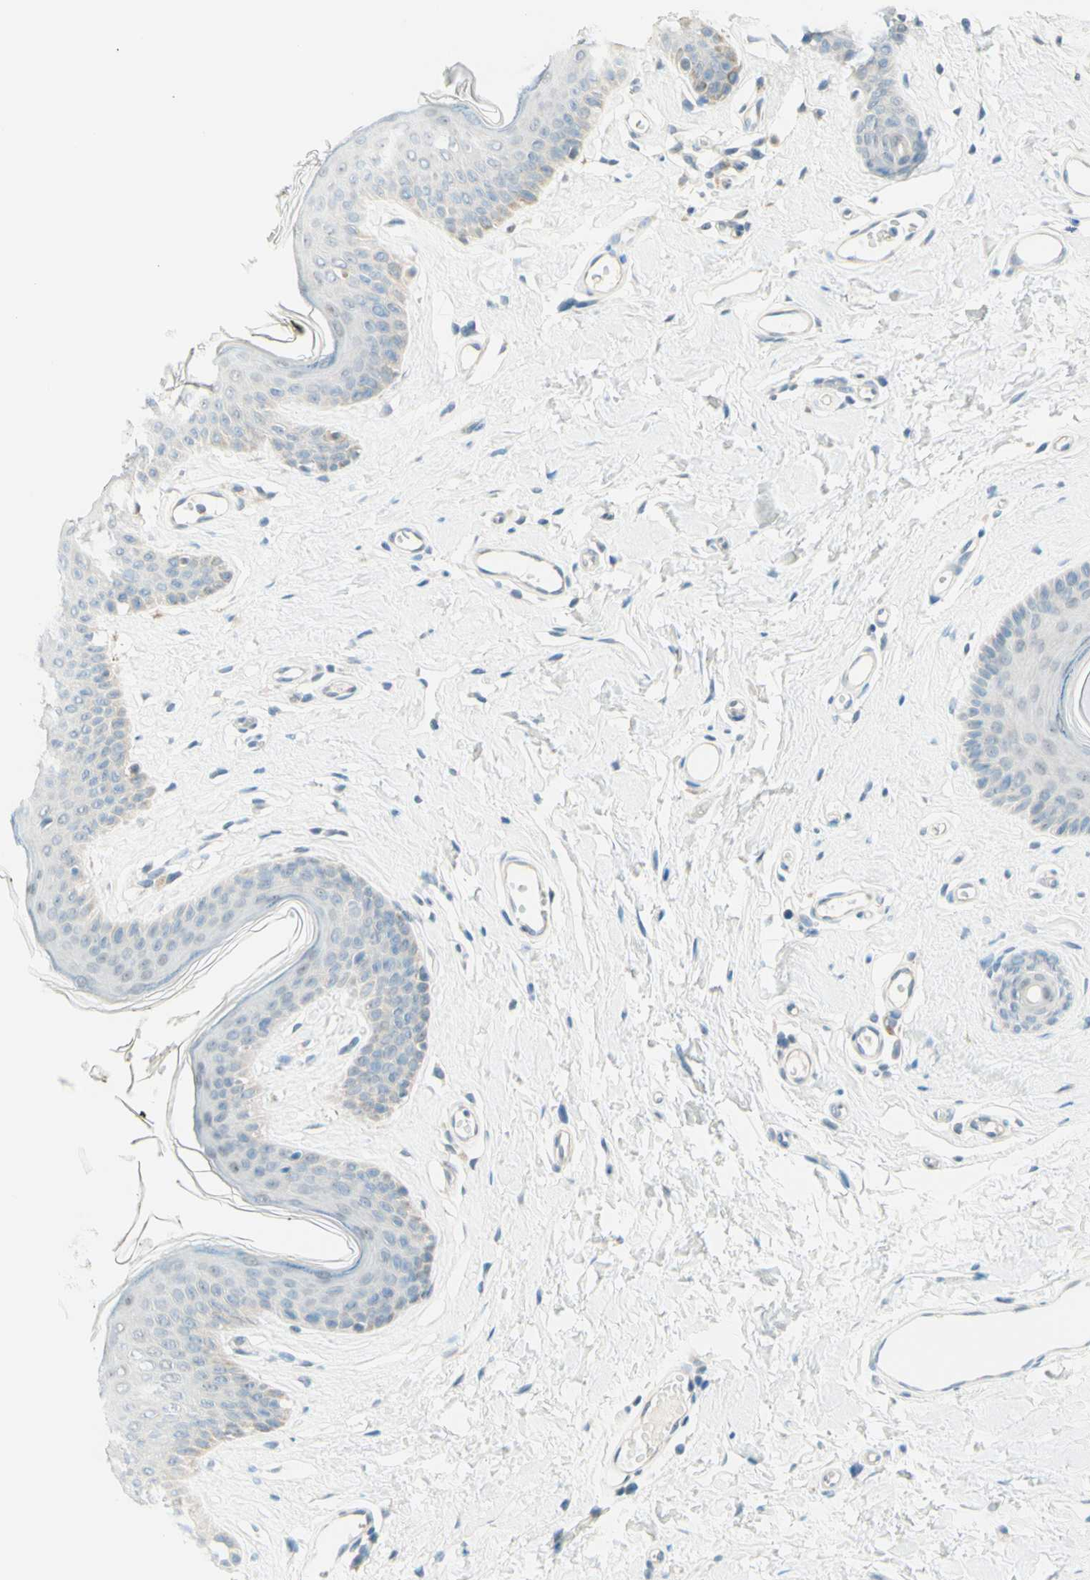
{"staining": {"intensity": "moderate", "quantity": "<25%", "location": "cytoplasmic/membranous"}, "tissue": "skin", "cell_type": "Epidermal cells", "image_type": "normal", "snomed": [{"axis": "morphology", "description": "Normal tissue, NOS"}, {"axis": "morphology", "description": "Inflammation, NOS"}, {"axis": "topography", "description": "Vulva"}], "caption": "This is a histology image of immunohistochemistry (IHC) staining of normal skin, which shows moderate positivity in the cytoplasmic/membranous of epidermal cells.", "gene": "JPH1", "patient": {"sex": "female", "age": 84}}